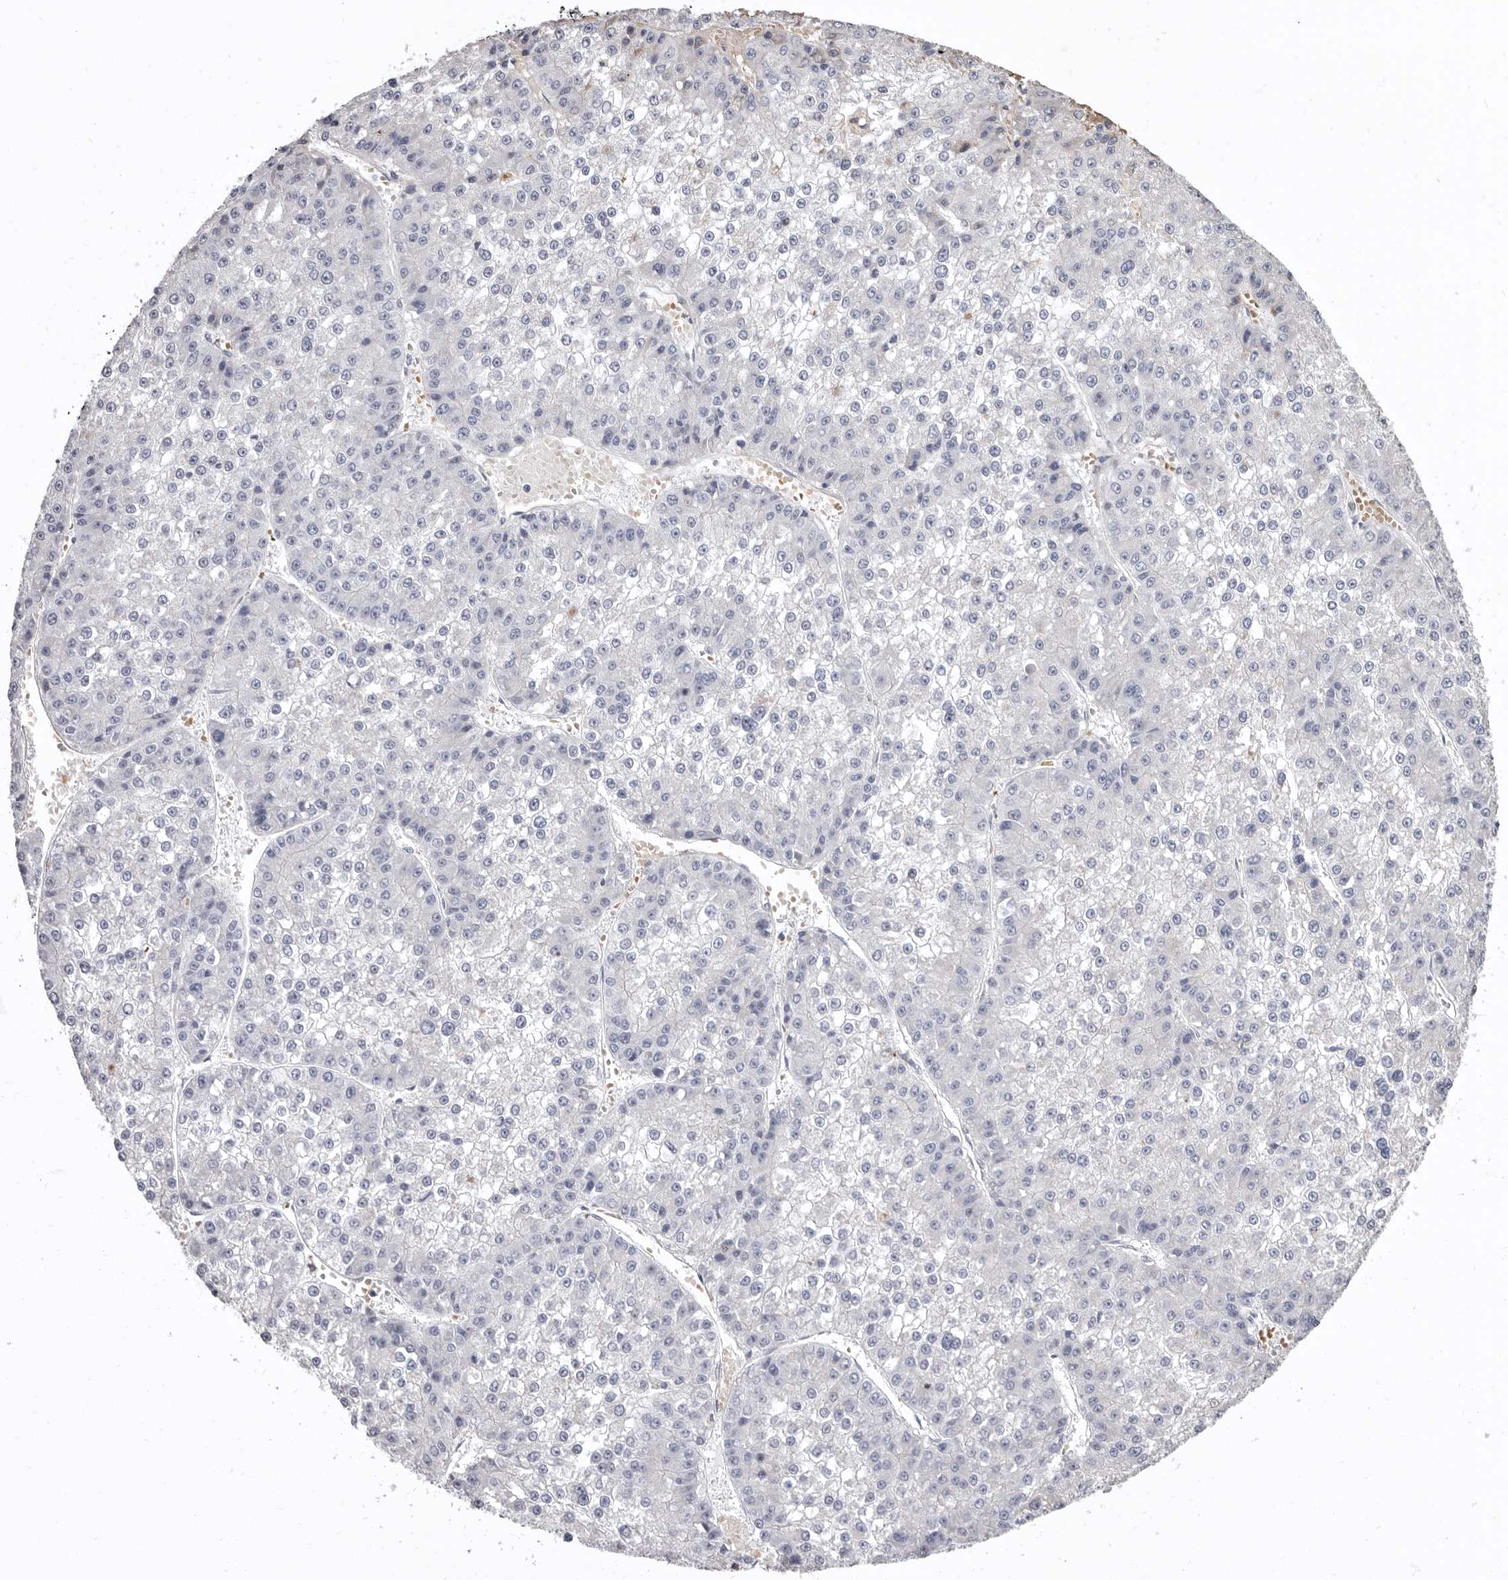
{"staining": {"intensity": "negative", "quantity": "none", "location": "none"}, "tissue": "liver cancer", "cell_type": "Tumor cells", "image_type": "cancer", "snomed": [{"axis": "morphology", "description": "Carcinoma, Hepatocellular, NOS"}, {"axis": "topography", "description": "Liver"}], "caption": "DAB (3,3'-diaminobenzidine) immunohistochemical staining of human hepatocellular carcinoma (liver) reveals no significant expression in tumor cells. The staining is performed using DAB (3,3'-diaminobenzidine) brown chromogen with nuclei counter-stained in using hematoxylin.", "gene": "AIDA", "patient": {"sex": "female", "age": 73}}